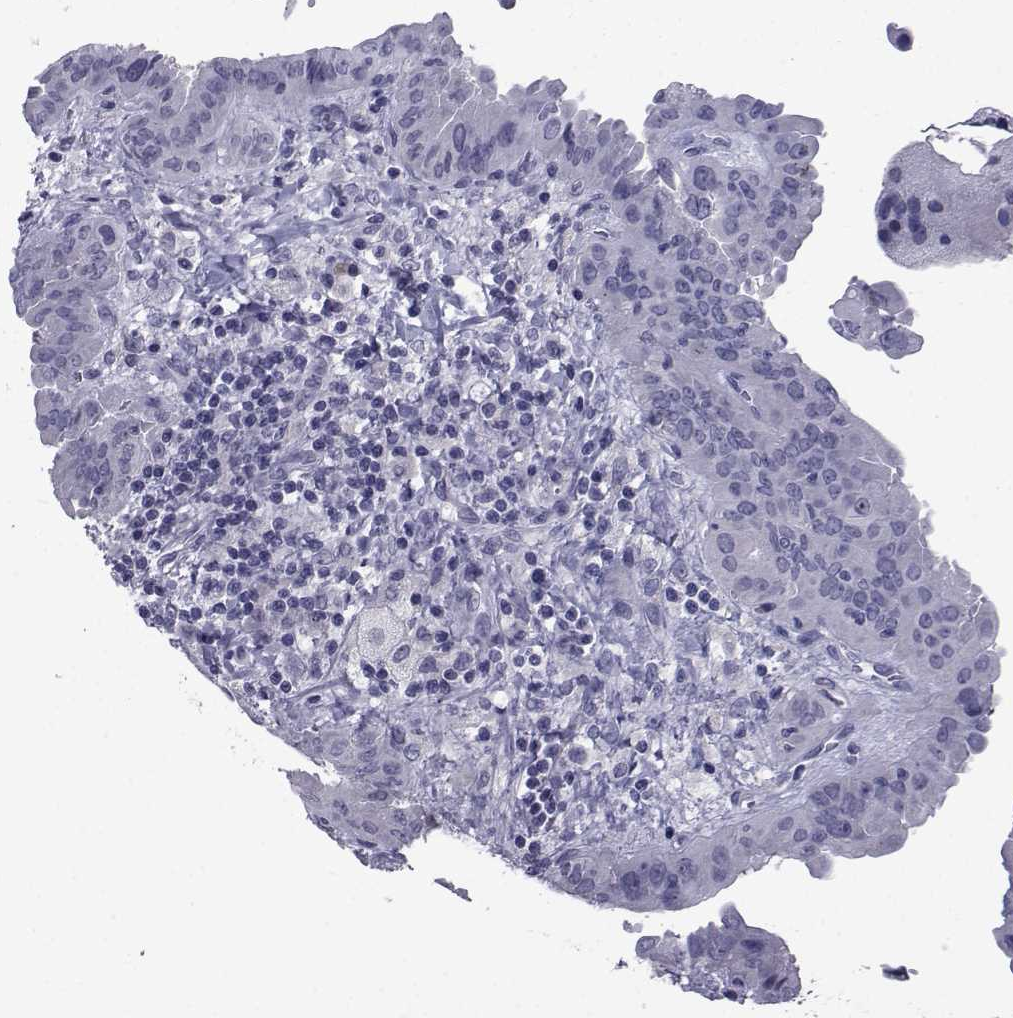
{"staining": {"intensity": "negative", "quantity": "none", "location": "none"}, "tissue": "thyroid cancer", "cell_type": "Tumor cells", "image_type": "cancer", "snomed": [{"axis": "morphology", "description": "Papillary adenocarcinoma, NOS"}, {"axis": "topography", "description": "Thyroid gland"}], "caption": "Tumor cells show no significant expression in thyroid cancer (papillary adenocarcinoma).", "gene": "SEMA5B", "patient": {"sex": "female", "age": 37}}